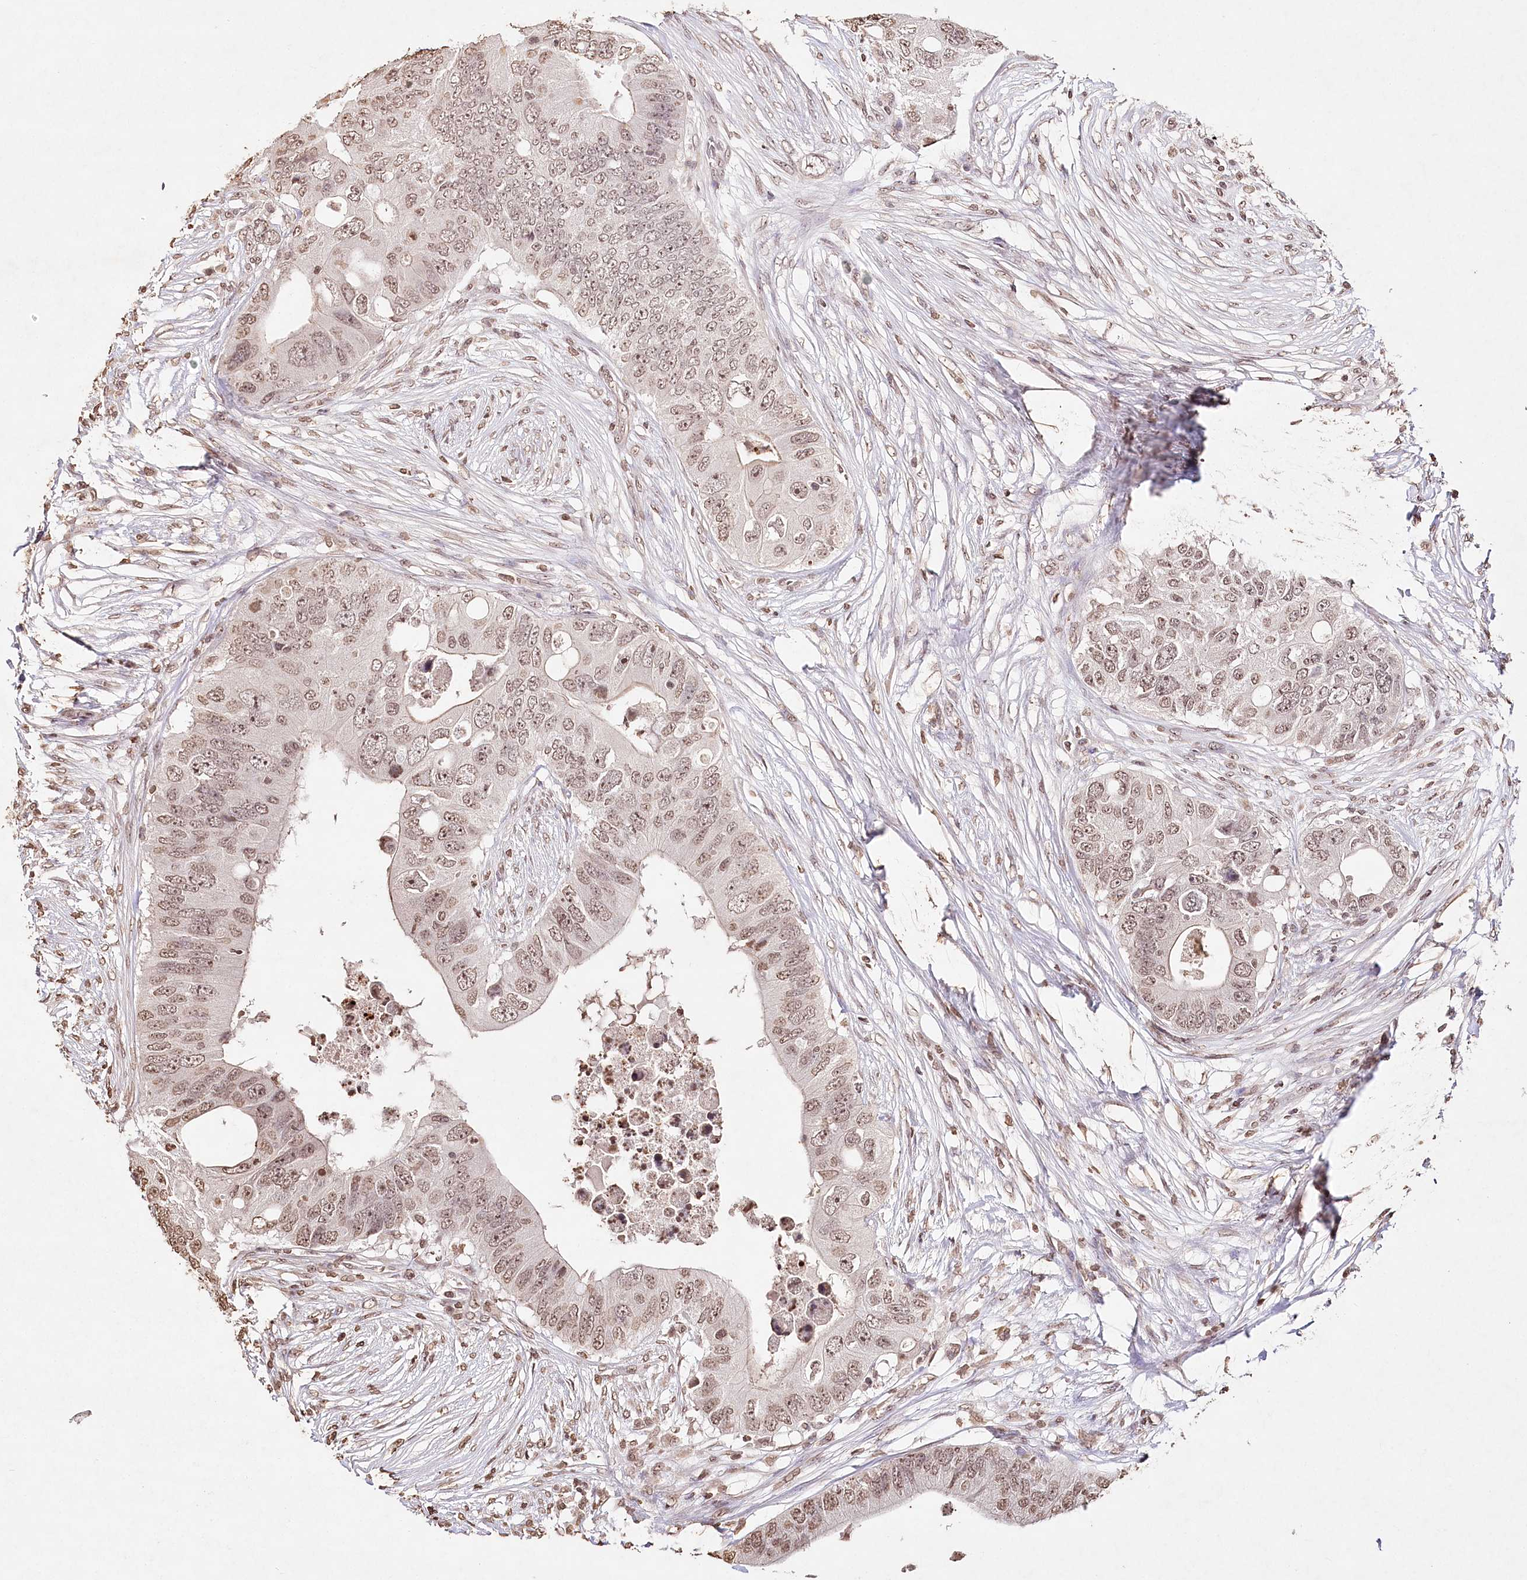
{"staining": {"intensity": "moderate", "quantity": ">75%", "location": "nuclear"}, "tissue": "colorectal cancer", "cell_type": "Tumor cells", "image_type": "cancer", "snomed": [{"axis": "morphology", "description": "Adenocarcinoma, NOS"}, {"axis": "topography", "description": "Colon"}], "caption": "A brown stain highlights moderate nuclear staining of a protein in human colorectal cancer tumor cells.", "gene": "DMXL1", "patient": {"sex": "male", "age": 71}}